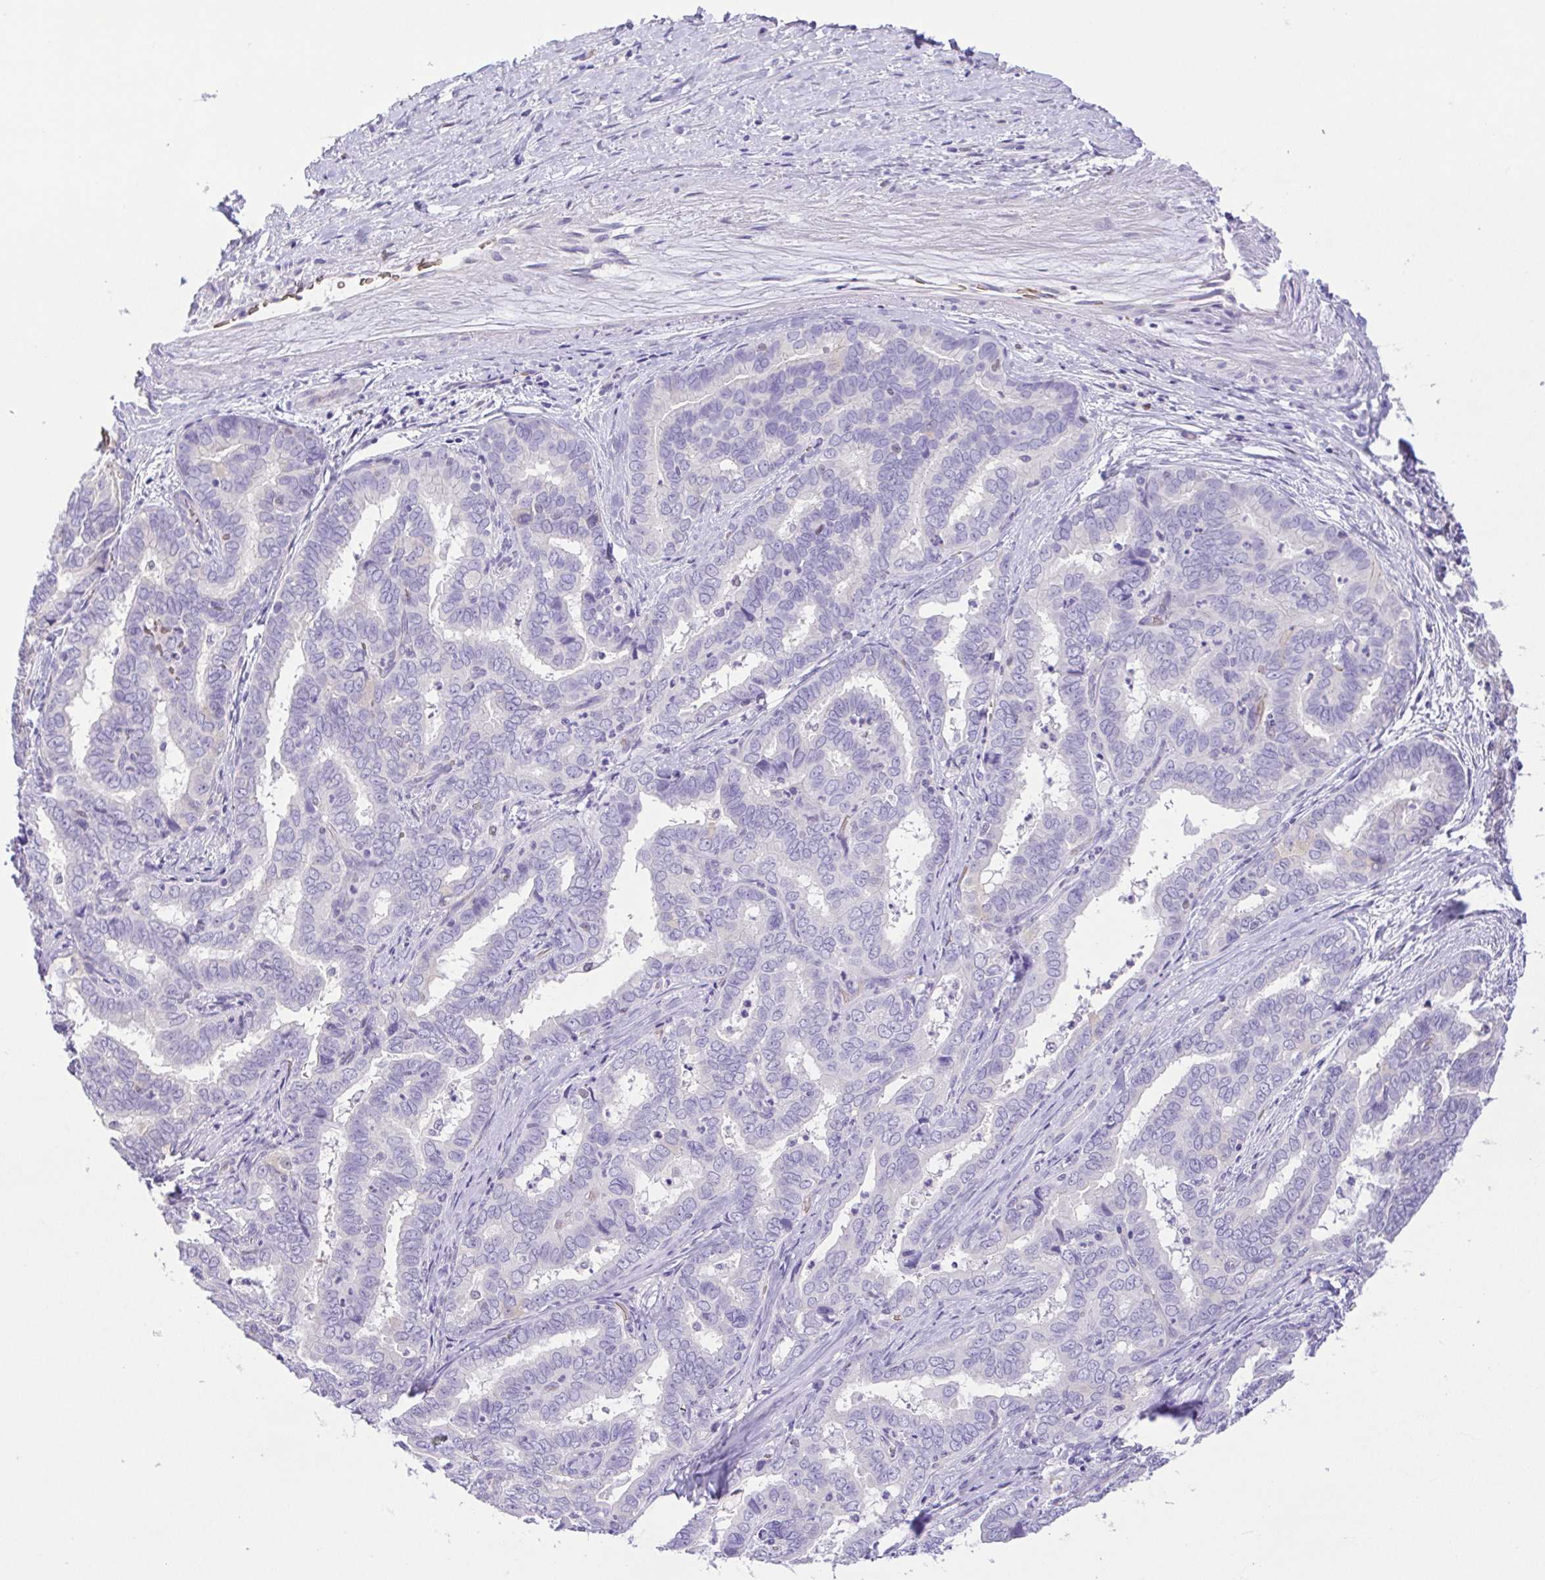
{"staining": {"intensity": "negative", "quantity": "none", "location": "none"}, "tissue": "liver cancer", "cell_type": "Tumor cells", "image_type": "cancer", "snomed": [{"axis": "morphology", "description": "Cholangiocarcinoma"}, {"axis": "topography", "description": "Liver"}], "caption": "Immunohistochemistry of liver cholangiocarcinoma exhibits no staining in tumor cells. Brightfield microscopy of immunohistochemistry stained with DAB (brown) and hematoxylin (blue), captured at high magnification.", "gene": "EPB42", "patient": {"sex": "female", "age": 64}}